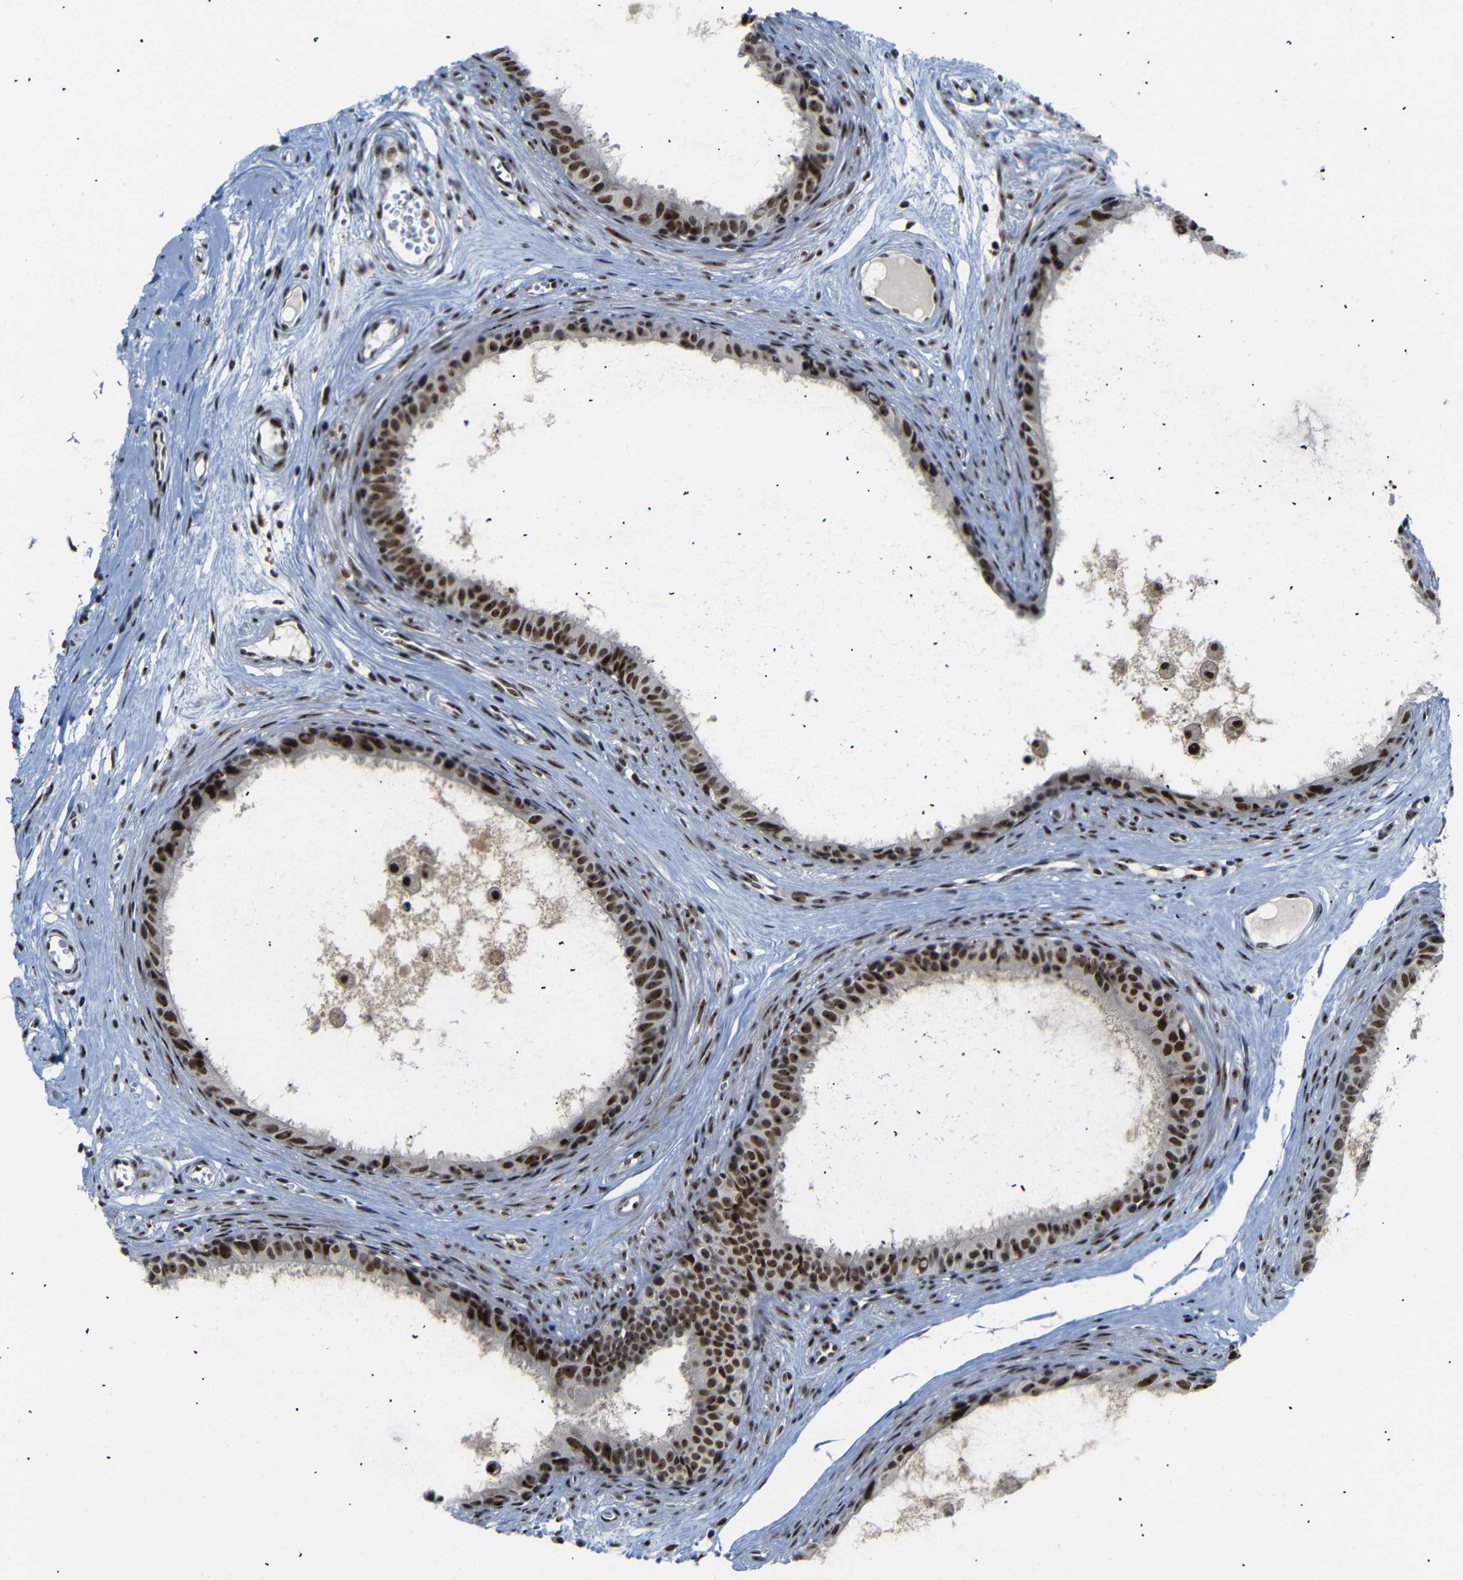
{"staining": {"intensity": "strong", "quantity": ">75%", "location": "nuclear"}, "tissue": "epididymis", "cell_type": "Glandular cells", "image_type": "normal", "snomed": [{"axis": "morphology", "description": "Normal tissue, NOS"}, {"axis": "morphology", "description": "Inflammation, NOS"}, {"axis": "topography", "description": "Epididymis"}], "caption": "Glandular cells demonstrate high levels of strong nuclear staining in about >75% of cells in unremarkable epididymis.", "gene": "SETDB2", "patient": {"sex": "male", "age": 85}}